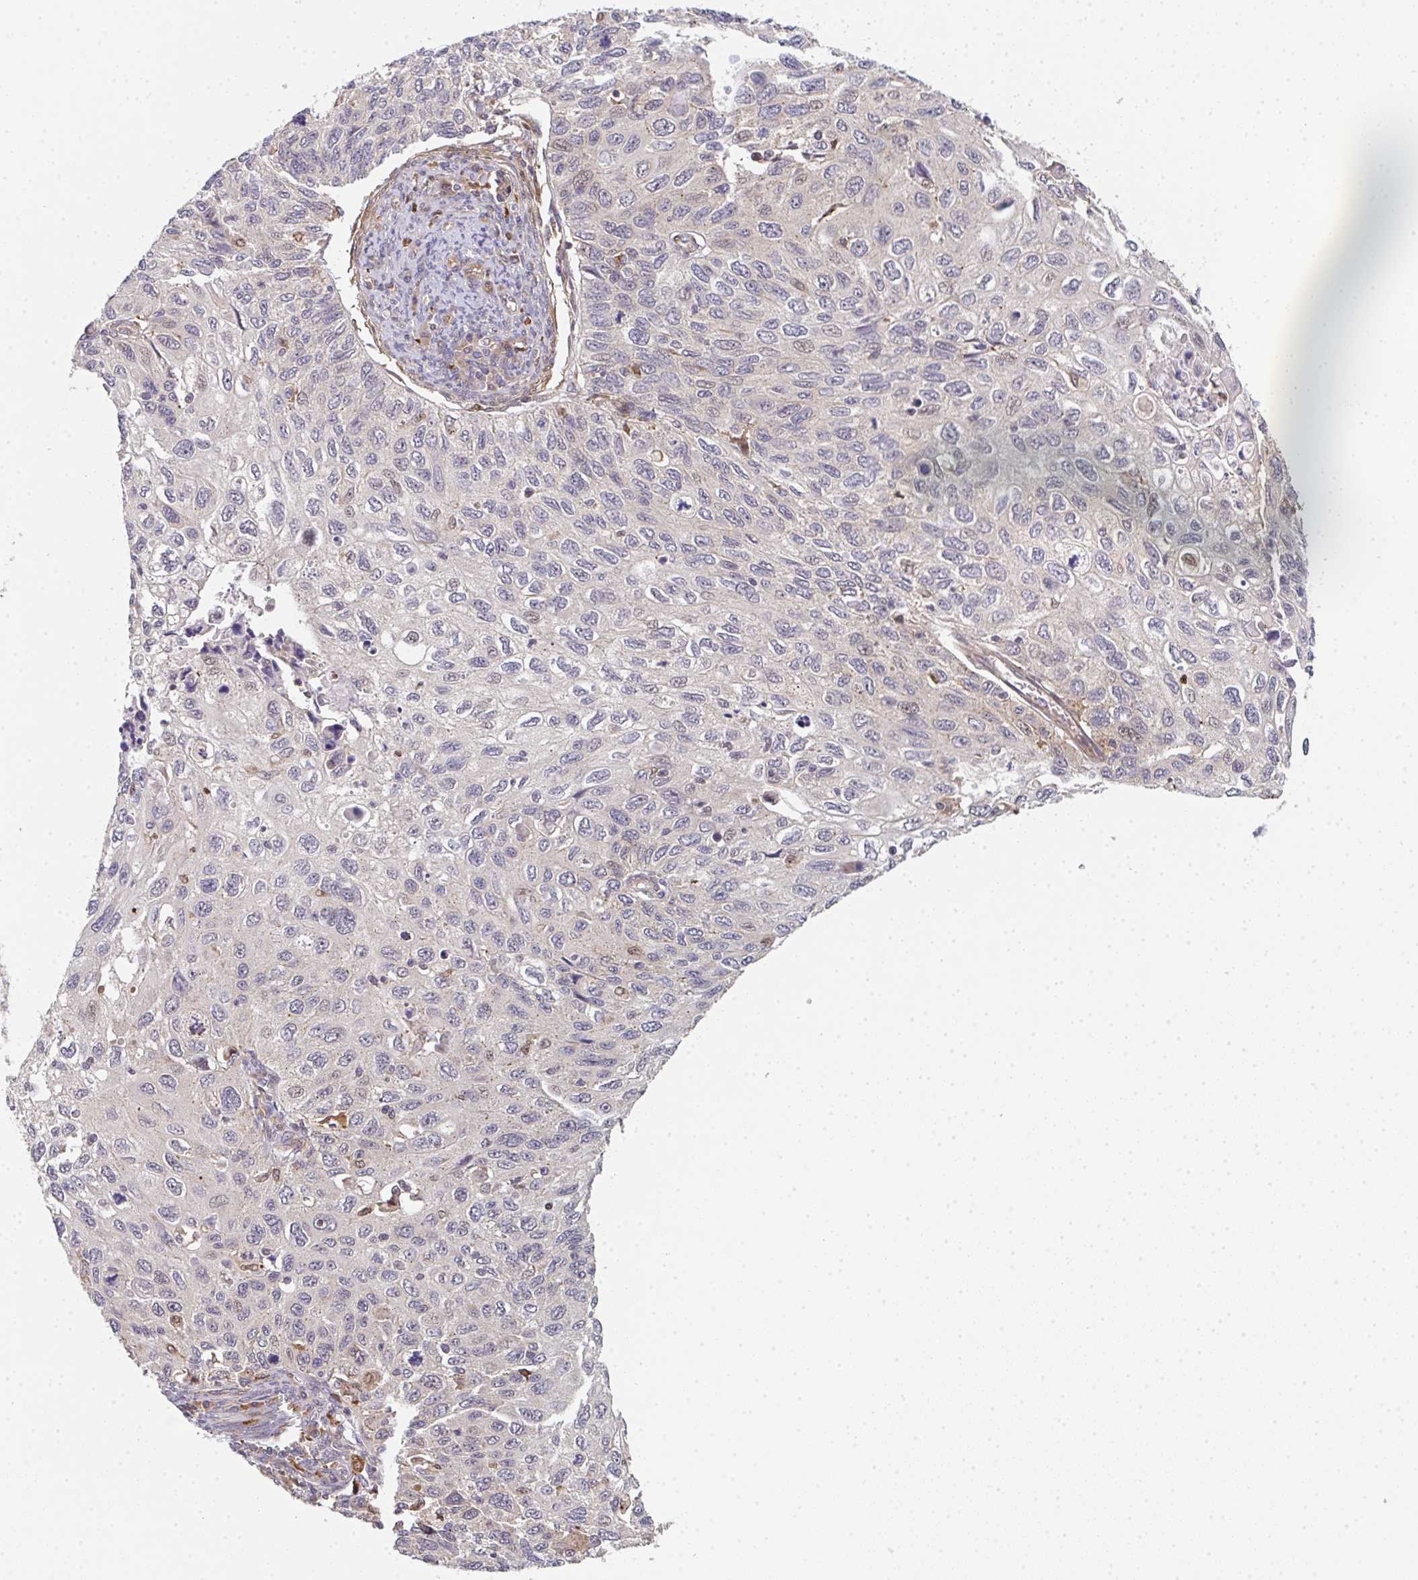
{"staining": {"intensity": "weak", "quantity": "<25%", "location": "nuclear"}, "tissue": "cervical cancer", "cell_type": "Tumor cells", "image_type": "cancer", "snomed": [{"axis": "morphology", "description": "Squamous cell carcinoma, NOS"}, {"axis": "topography", "description": "Cervix"}], "caption": "Immunohistochemical staining of human cervical squamous cell carcinoma reveals no significant positivity in tumor cells.", "gene": "SIMC1", "patient": {"sex": "female", "age": 70}}